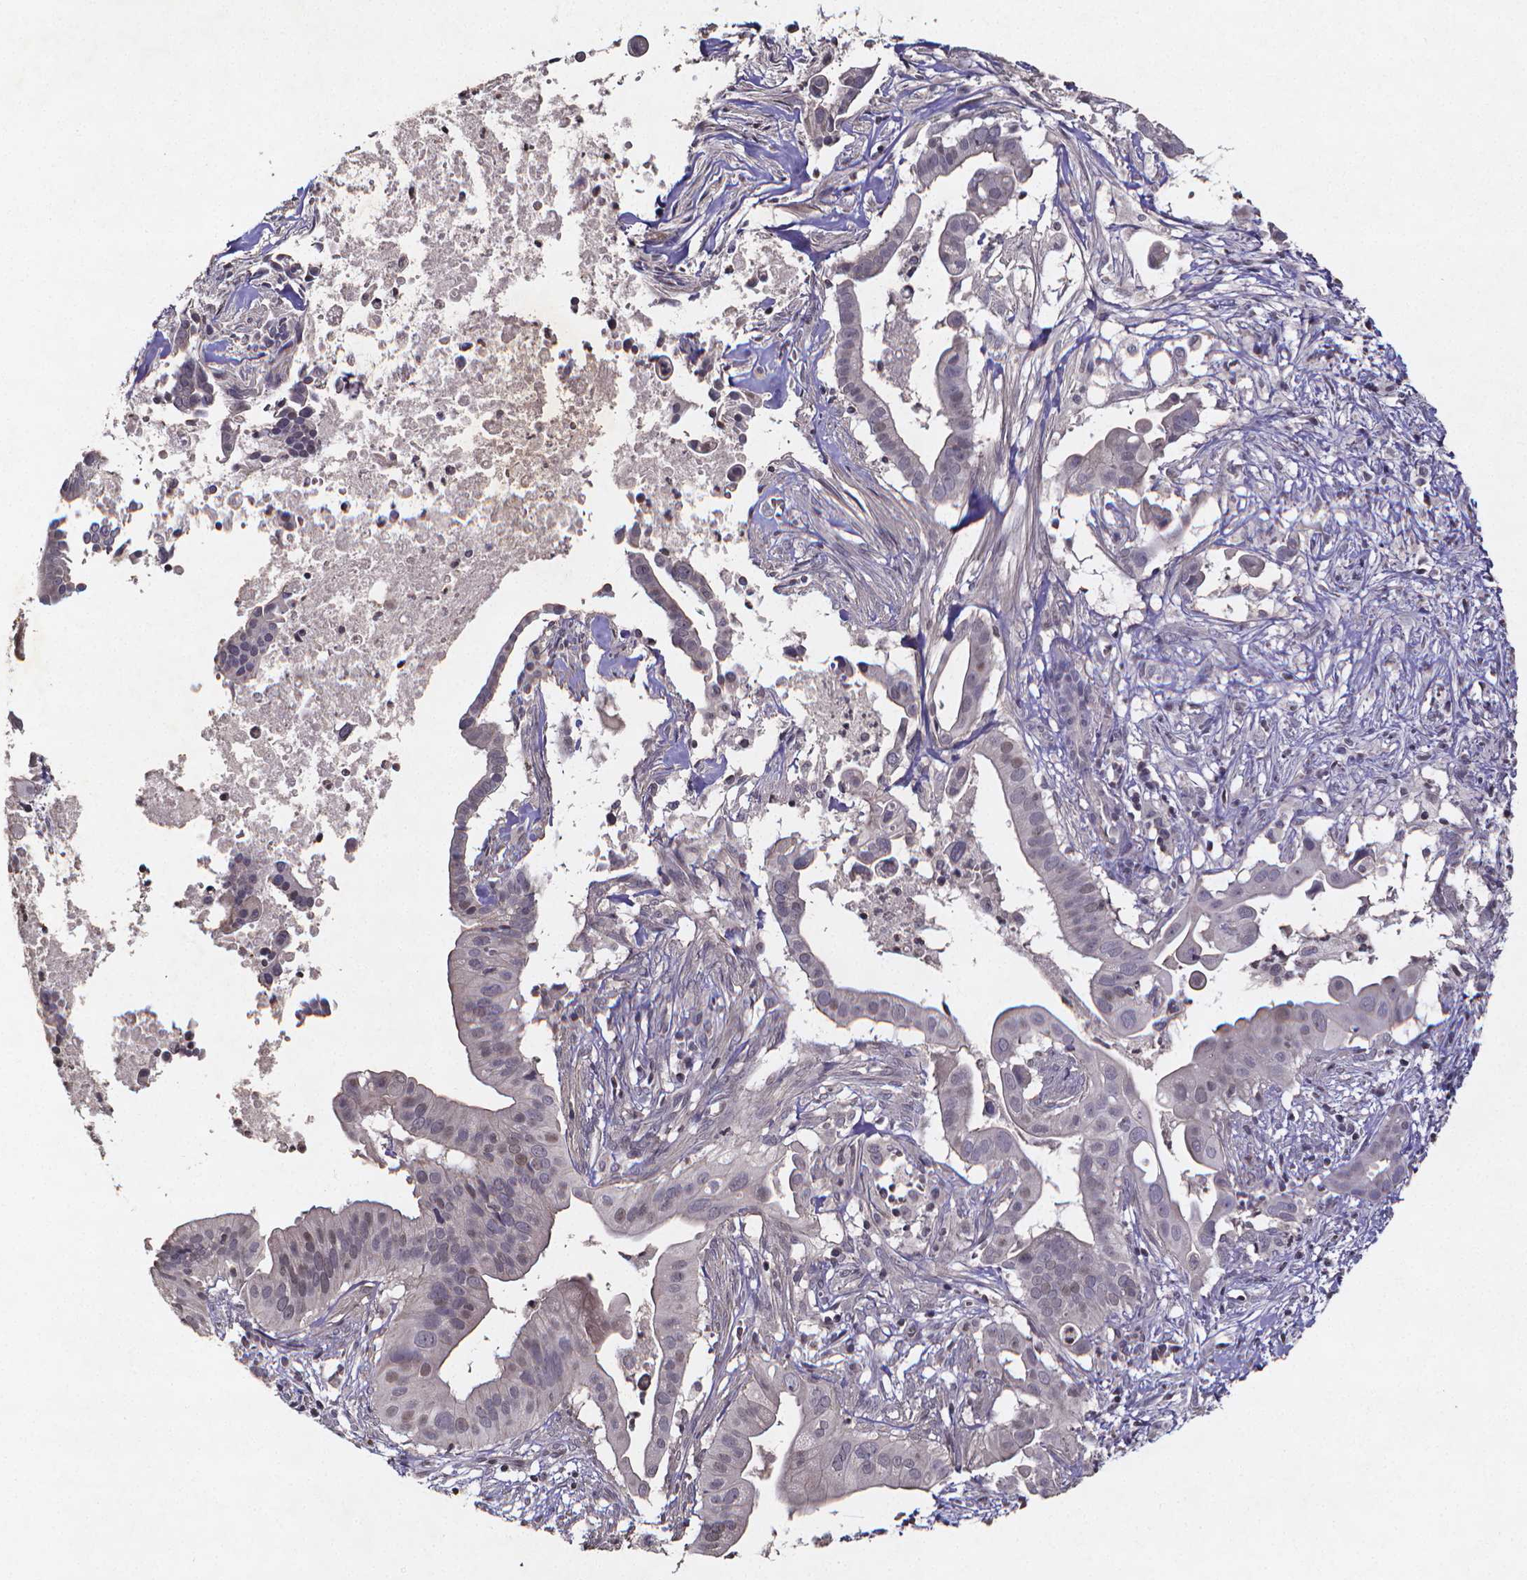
{"staining": {"intensity": "negative", "quantity": "none", "location": "none"}, "tissue": "pancreatic cancer", "cell_type": "Tumor cells", "image_type": "cancer", "snomed": [{"axis": "morphology", "description": "Adenocarcinoma, NOS"}, {"axis": "topography", "description": "Pancreas"}], "caption": "Immunohistochemical staining of pancreatic cancer demonstrates no significant staining in tumor cells.", "gene": "TP73", "patient": {"sex": "male", "age": 61}}